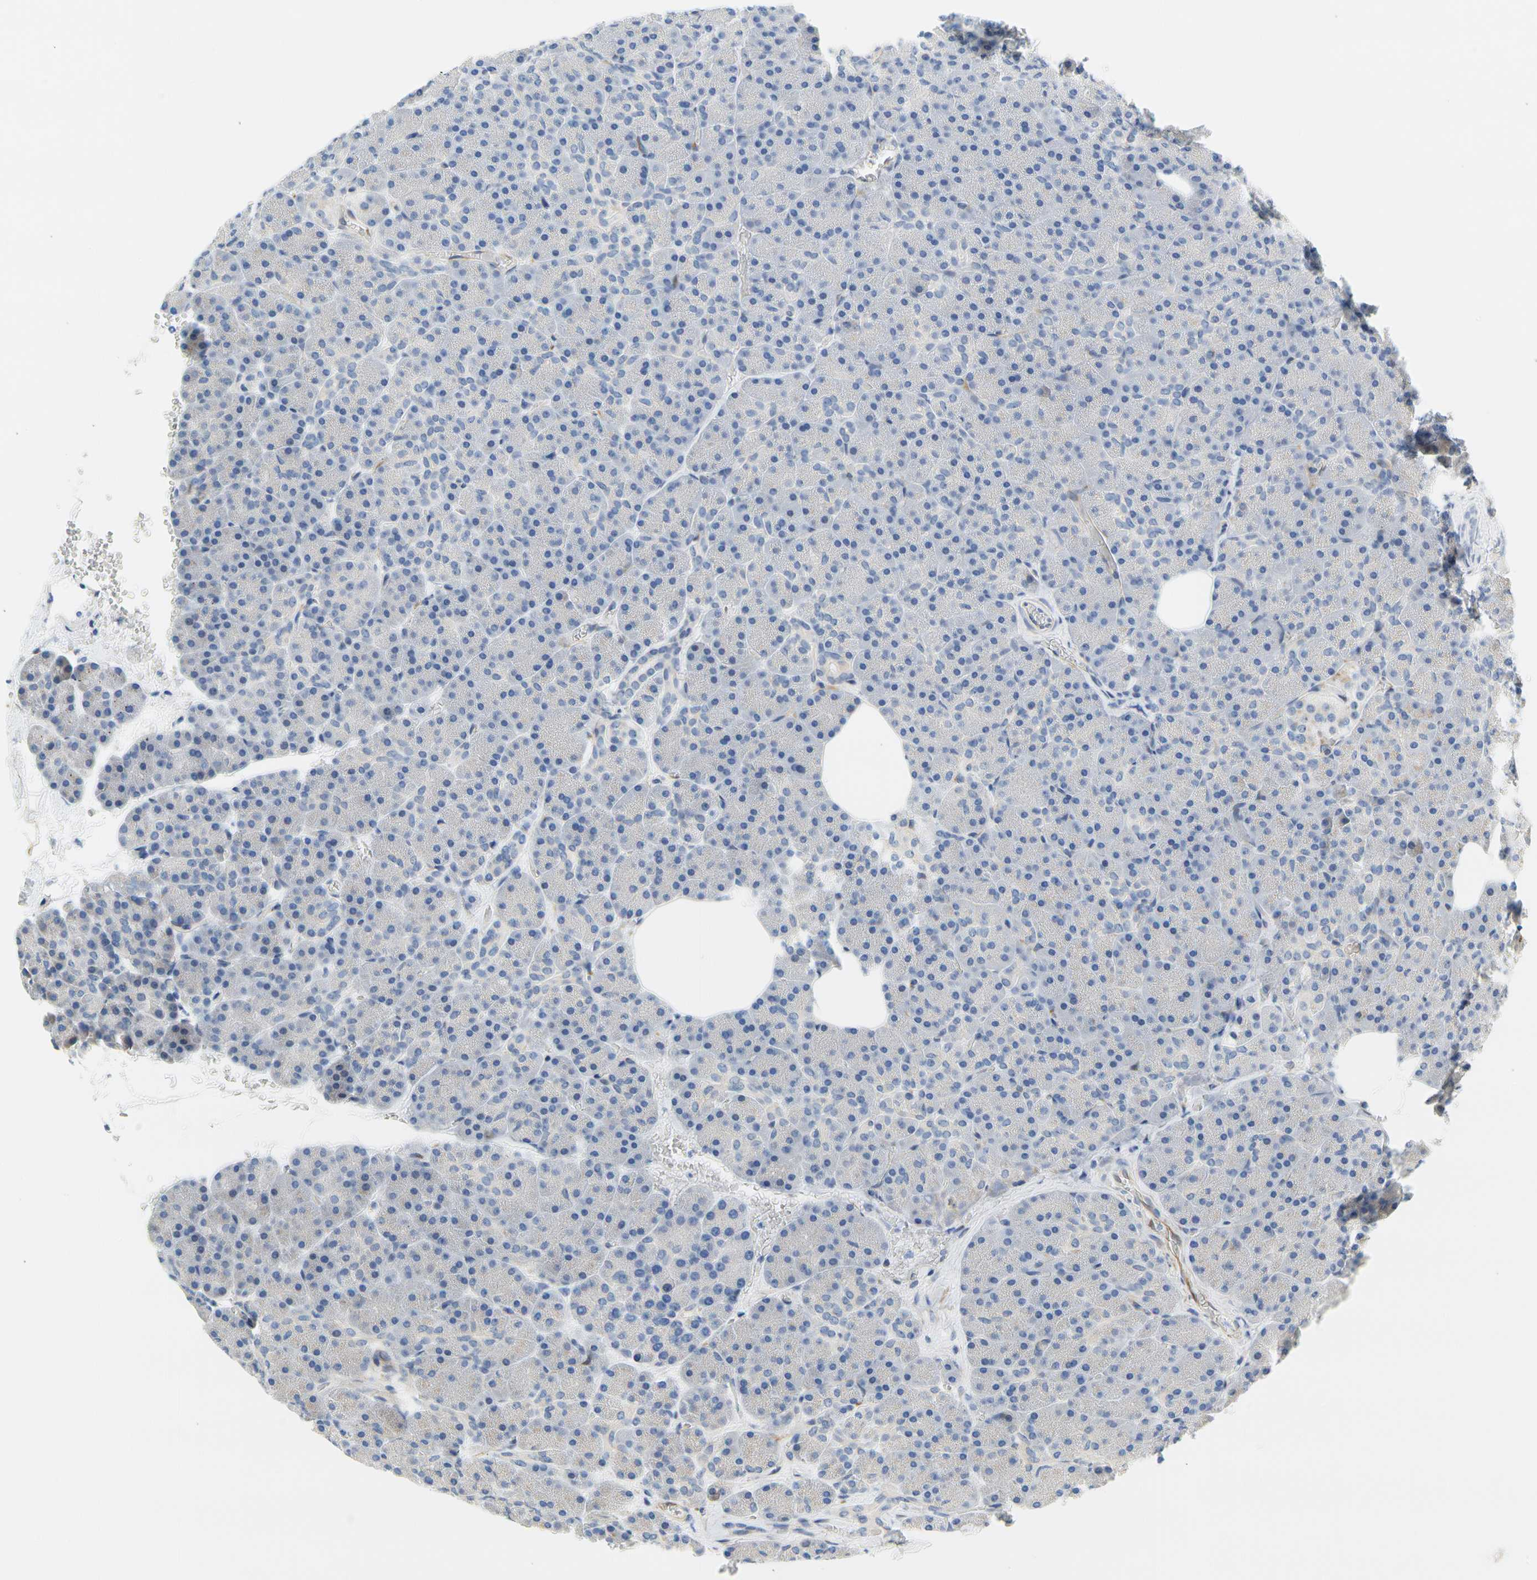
{"staining": {"intensity": "weak", "quantity": "<25%", "location": "cytoplasmic/membranous"}, "tissue": "pancreas", "cell_type": "Exocrine glandular cells", "image_type": "normal", "snomed": [{"axis": "morphology", "description": "Normal tissue, NOS"}, {"axis": "topography", "description": "Pancreas"}], "caption": "High power microscopy micrograph of an immunohistochemistry image of normal pancreas, revealing no significant expression in exocrine glandular cells.", "gene": "ZNF236", "patient": {"sex": "female", "age": 35}}